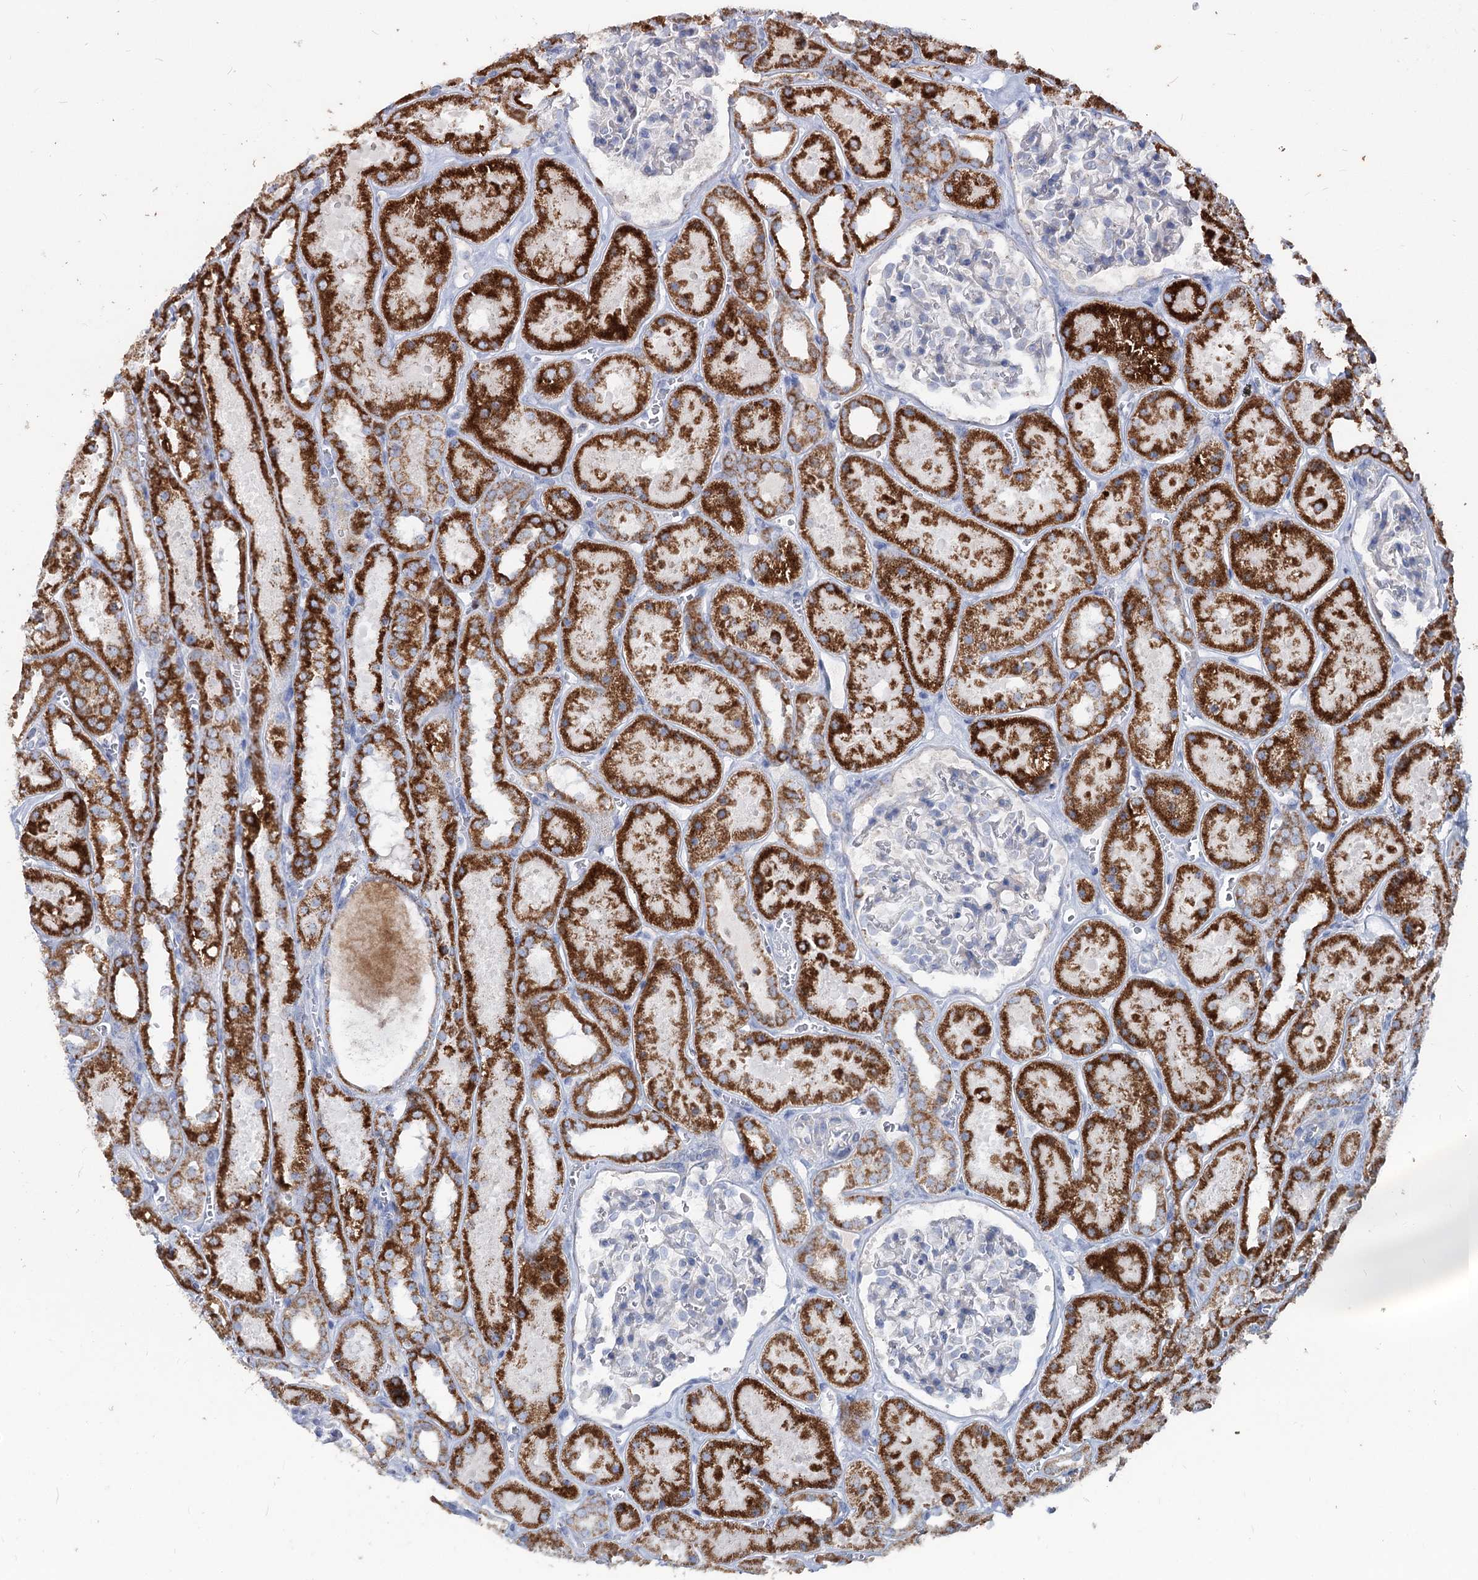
{"staining": {"intensity": "negative", "quantity": "none", "location": "none"}, "tissue": "kidney", "cell_type": "Cells in glomeruli", "image_type": "normal", "snomed": [{"axis": "morphology", "description": "Normal tissue, NOS"}, {"axis": "topography", "description": "Kidney"}], "caption": "Immunohistochemistry histopathology image of normal human kidney stained for a protein (brown), which reveals no positivity in cells in glomeruli.", "gene": "MCCC2", "patient": {"sex": "female", "age": 41}}